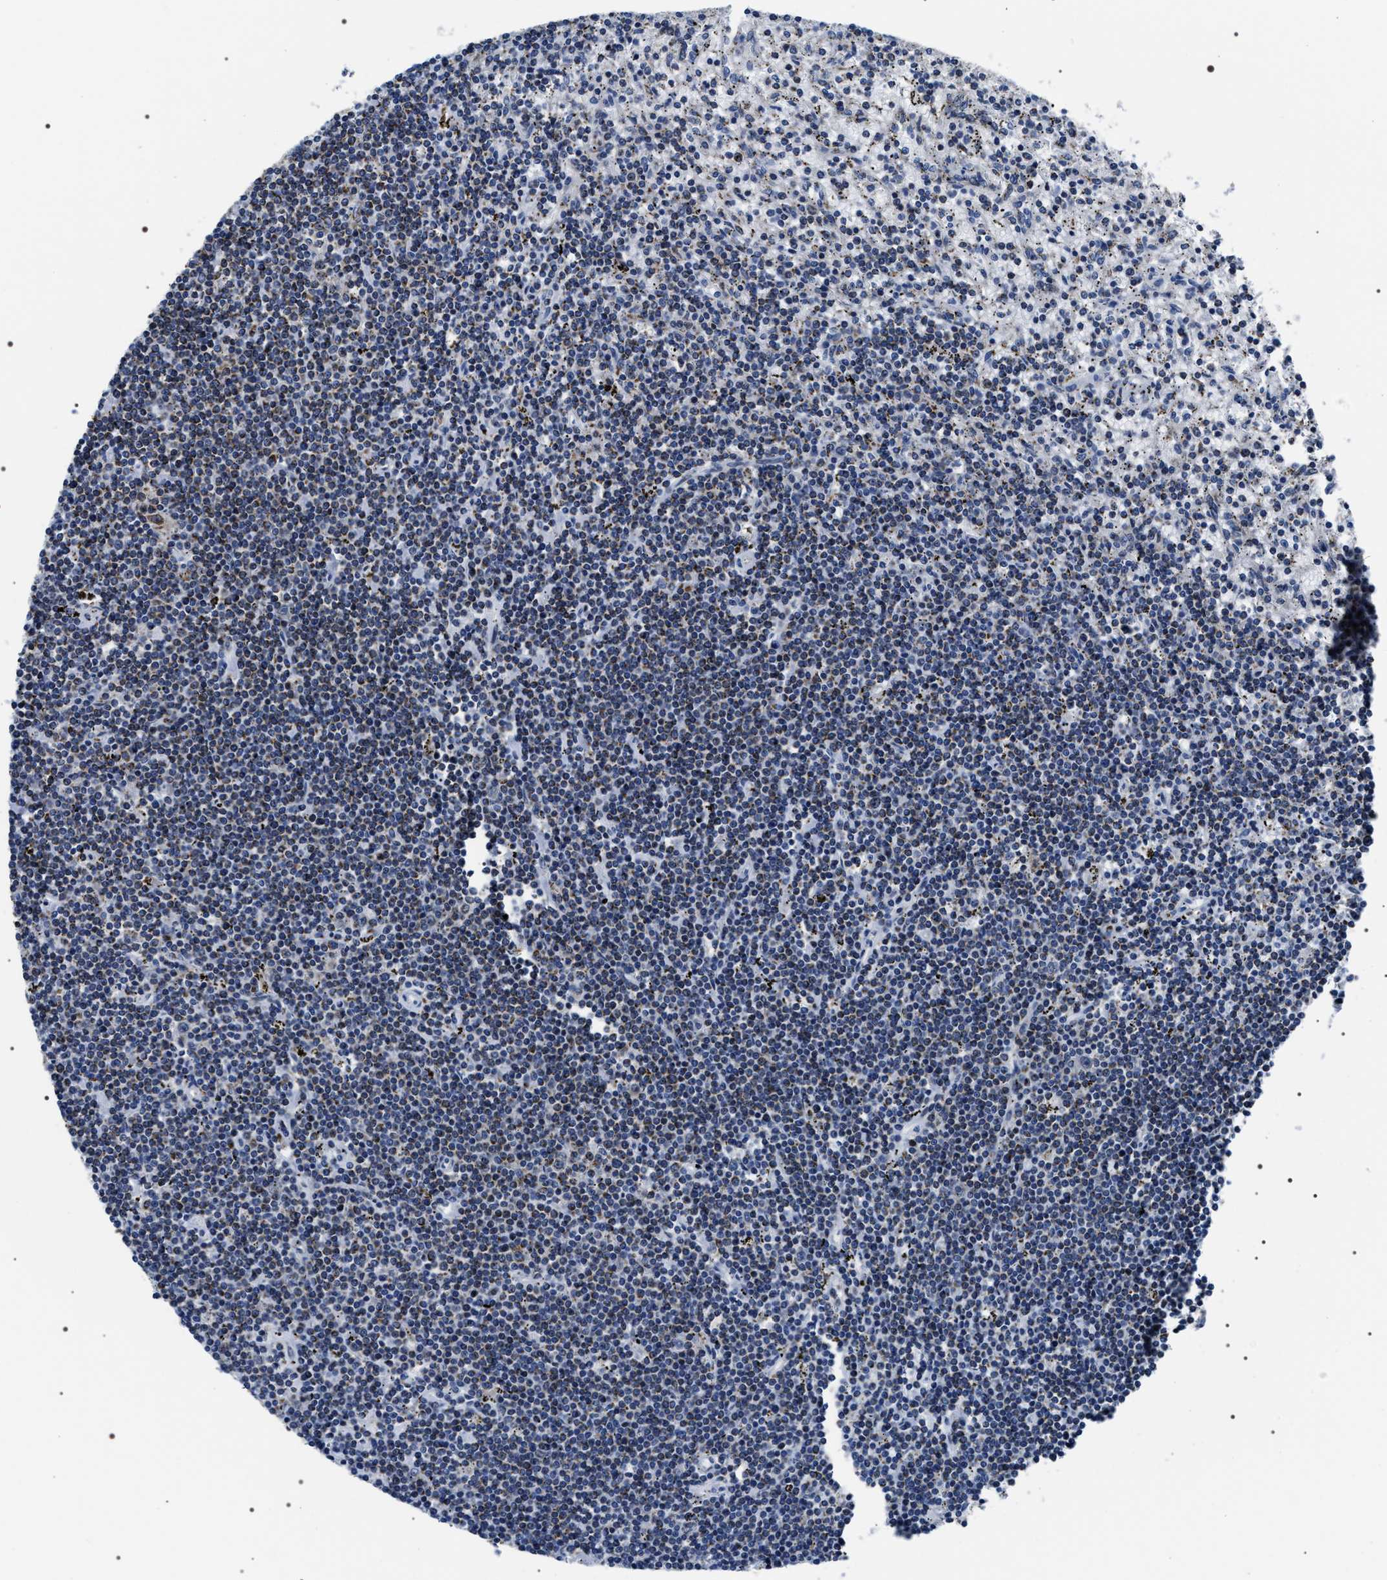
{"staining": {"intensity": "weak", "quantity": "25%-75%", "location": "cytoplasmic/membranous"}, "tissue": "lymphoma", "cell_type": "Tumor cells", "image_type": "cancer", "snomed": [{"axis": "morphology", "description": "Malignant lymphoma, non-Hodgkin's type, Low grade"}, {"axis": "topography", "description": "Spleen"}], "caption": "This is a micrograph of immunohistochemistry (IHC) staining of malignant lymphoma, non-Hodgkin's type (low-grade), which shows weak expression in the cytoplasmic/membranous of tumor cells.", "gene": "NTMT1", "patient": {"sex": "male", "age": 76}}